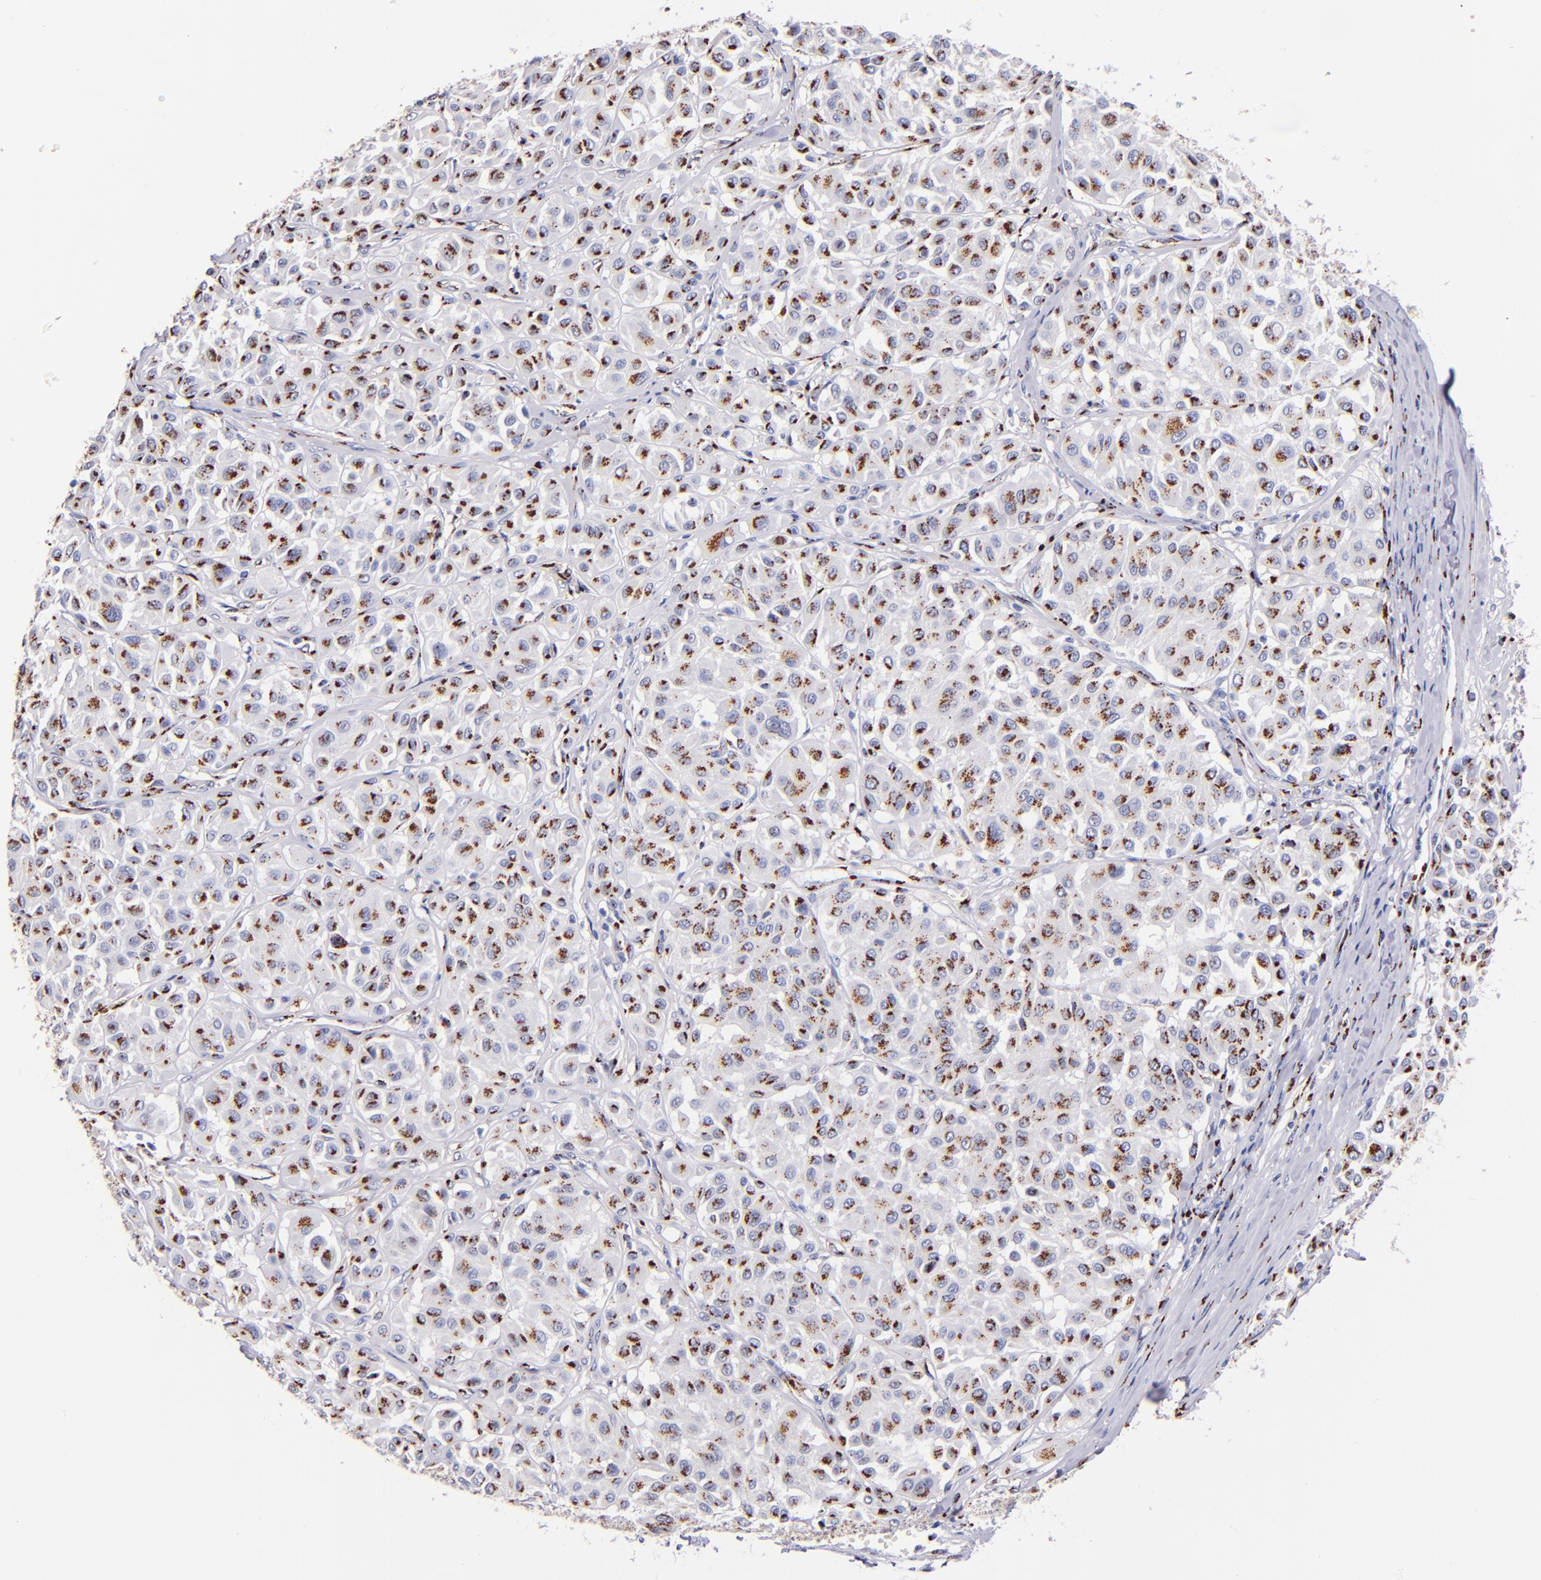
{"staining": {"intensity": "moderate", "quantity": ">75%", "location": "cytoplasmic/membranous"}, "tissue": "melanoma", "cell_type": "Tumor cells", "image_type": "cancer", "snomed": [{"axis": "morphology", "description": "Malignant melanoma, Metastatic site"}, {"axis": "topography", "description": "Soft tissue"}], "caption": "This photomicrograph shows immunohistochemistry (IHC) staining of malignant melanoma (metastatic site), with medium moderate cytoplasmic/membranous expression in approximately >75% of tumor cells.", "gene": "GOLIM4", "patient": {"sex": "male", "age": 41}}